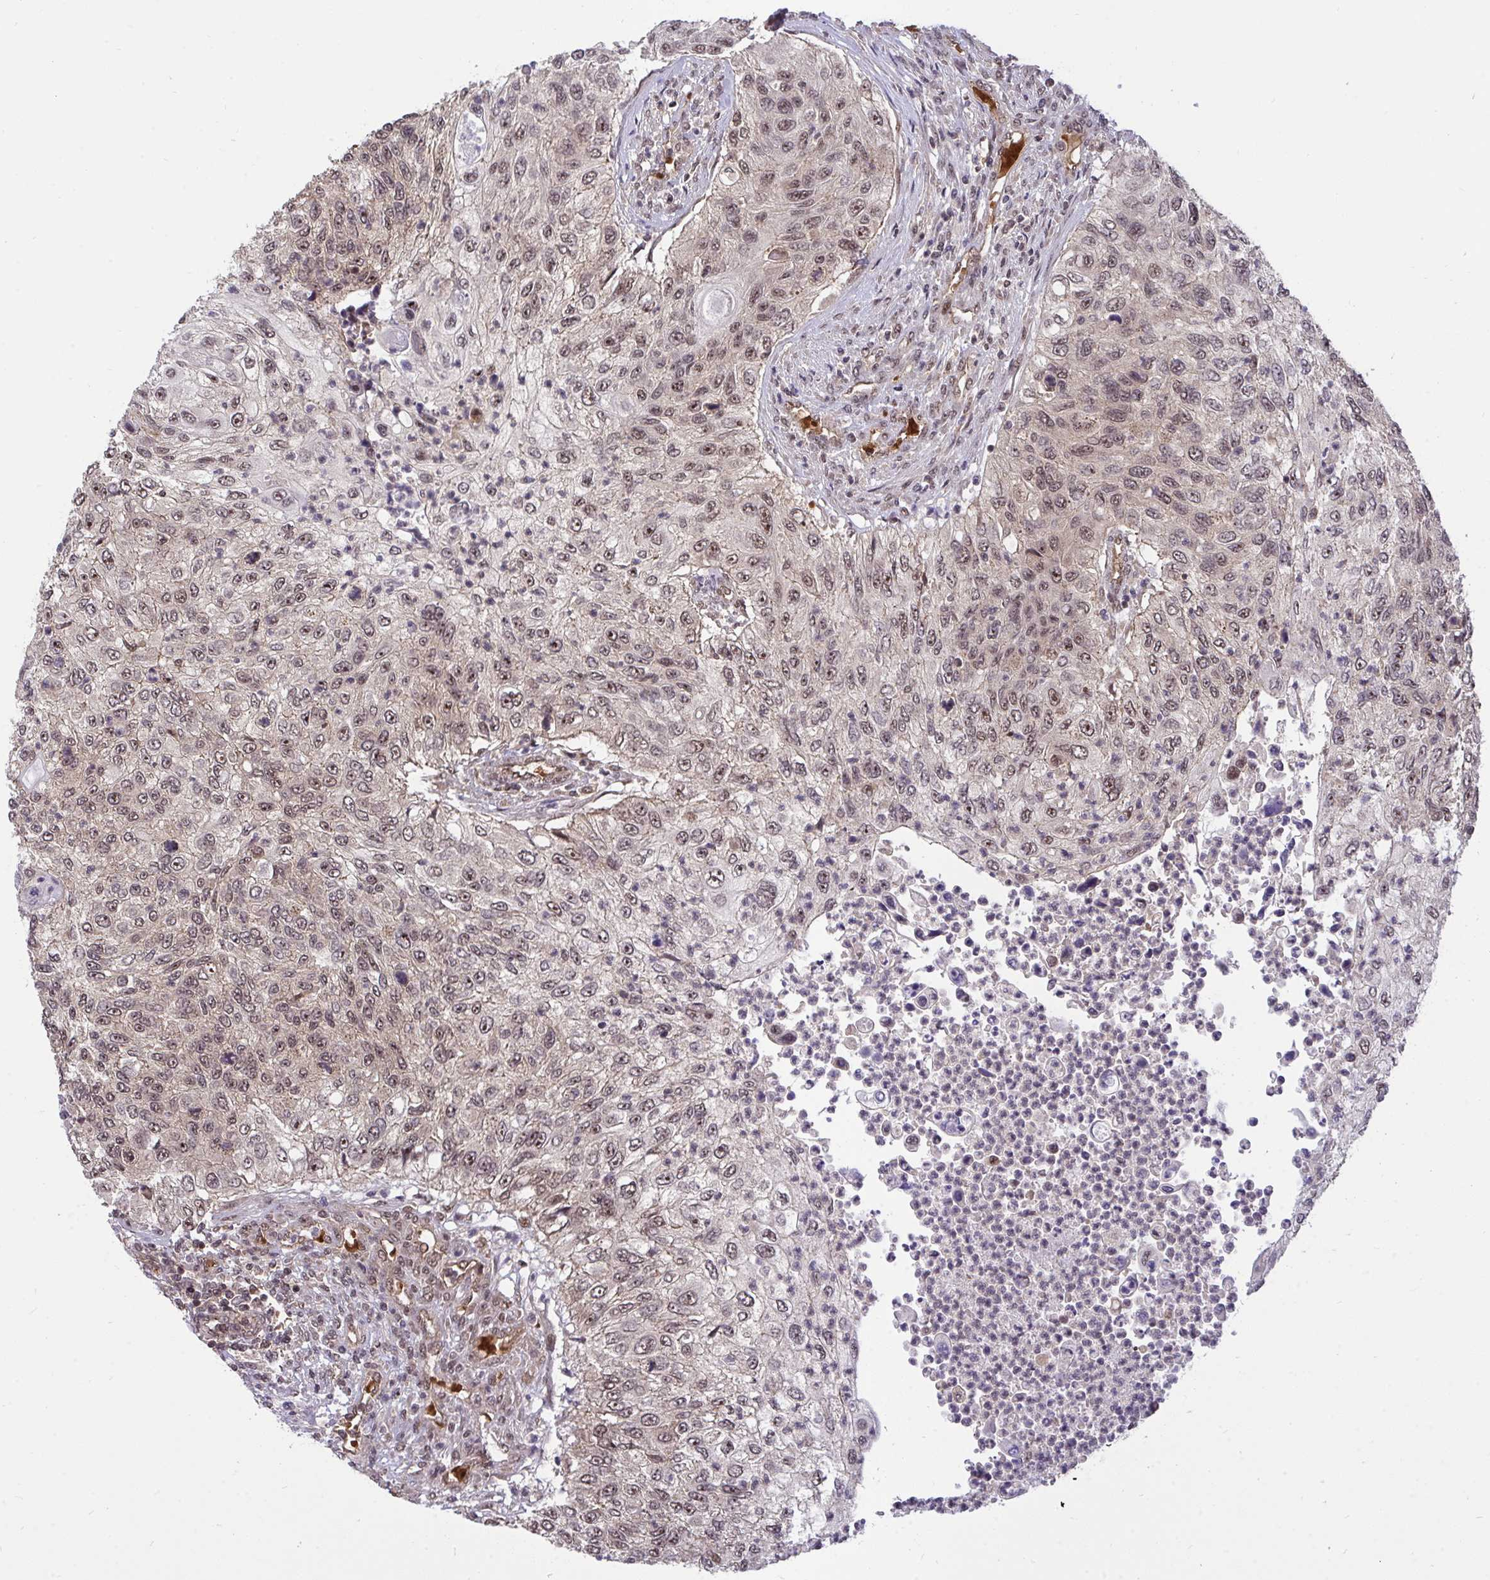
{"staining": {"intensity": "moderate", "quantity": ">75%", "location": "cytoplasmic/membranous,nuclear"}, "tissue": "urothelial cancer", "cell_type": "Tumor cells", "image_type": "cancer", "snomed": [{"axis": "morphology", "description": "Urothelial carcinoma, High grade"}, {"axis": "topography", "description": "Urinary bladder"}], "caption": "Immunohistochemistry (IHC) staining of urothelial cancer, which reveals medium levels of moderate cytoplasmic/membranous and nuclear staining in approximately >75% of tumor cells indicating moderate cytoplasmic/membranous and nuclear protein staining. The staining was performed using DAB (brown) for protein detection and nuclei were counterstained in hematoxylin (blue).", "gene": "PPP1CA", "patient": {"sex": "female", "age": 60}}